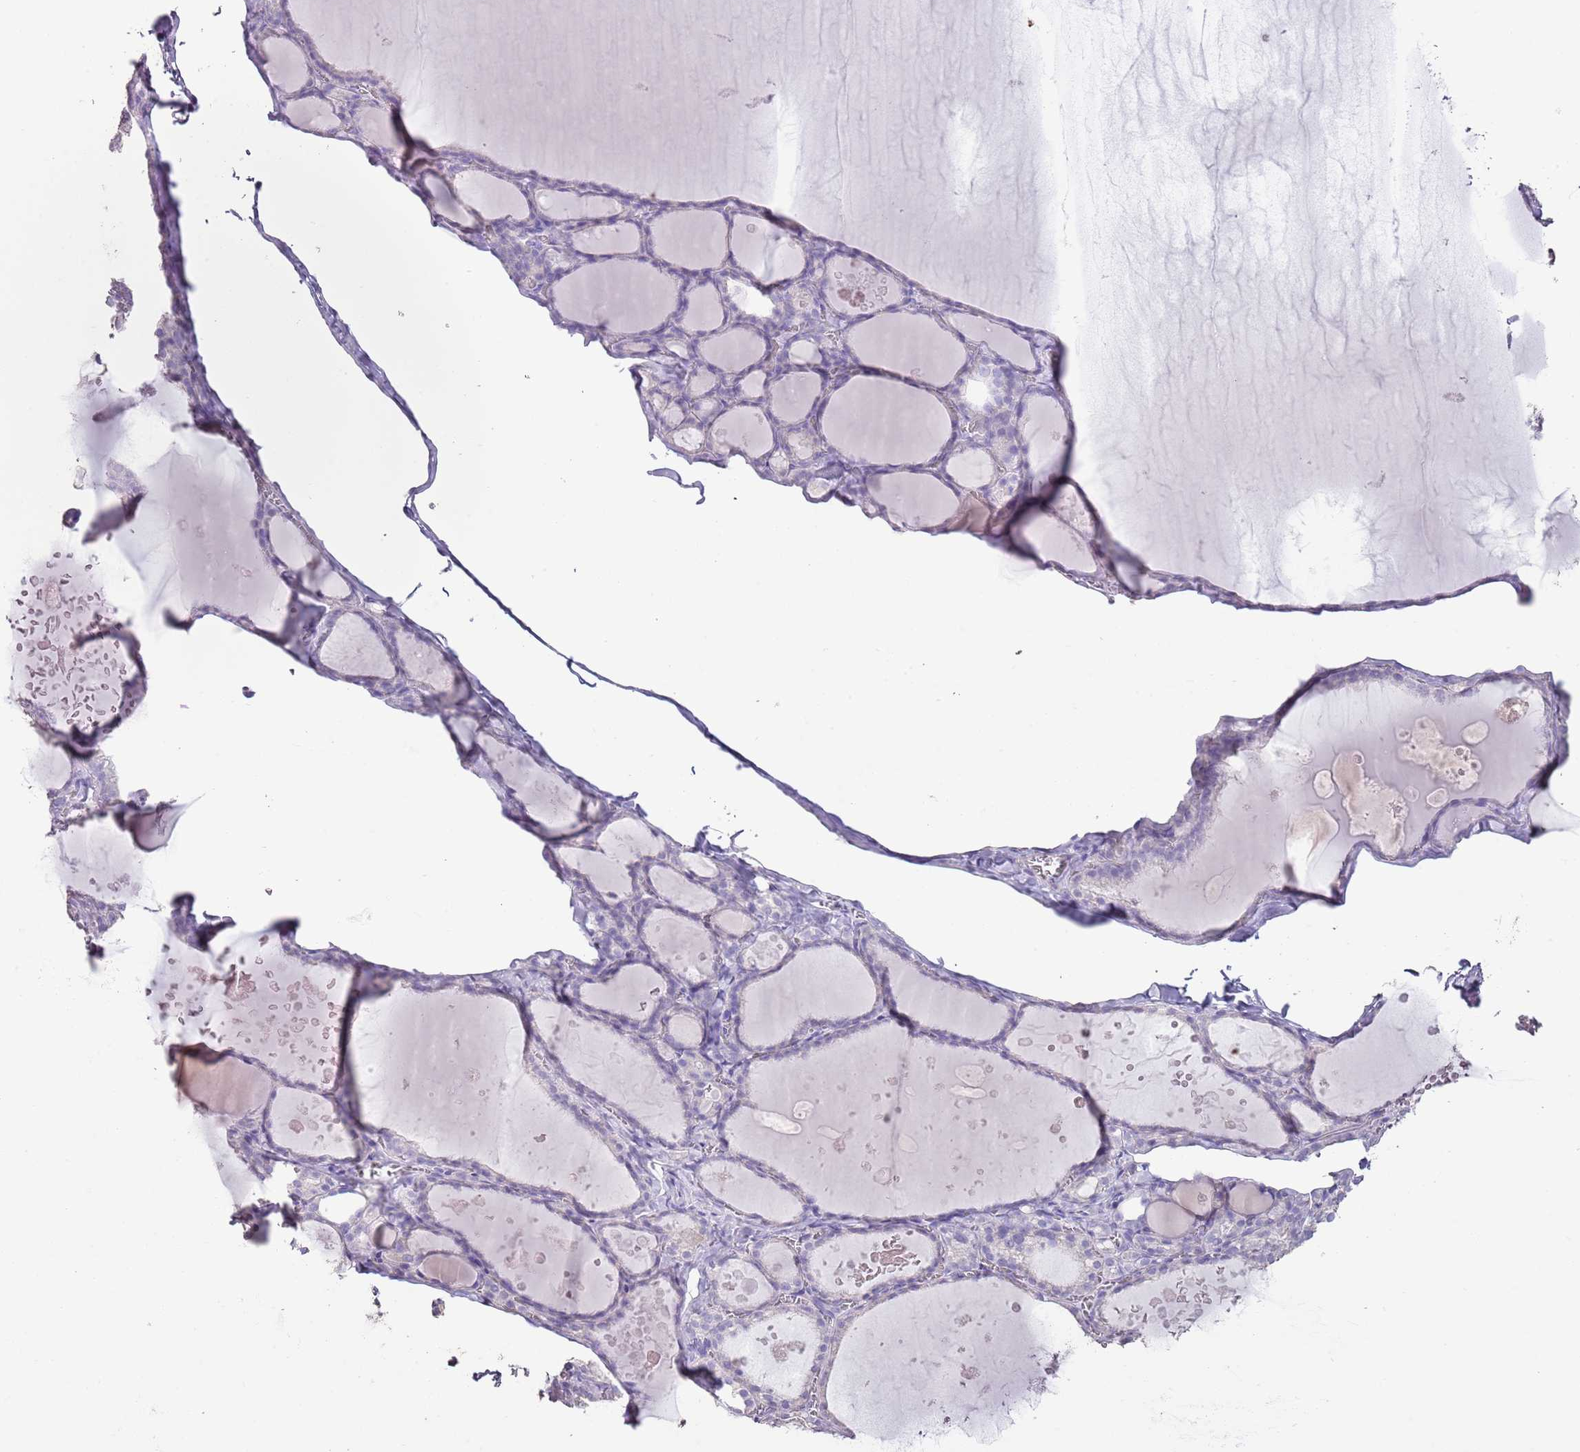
{"staining": {"intensity": "negative", "quantity": "none", "location": "none"}, "tissue": "thyroid gland", "cell_type": "Glandular cells", "image_type": "normal", "snomed": [{"axis": "morphology", "description": "Normal tissue, NOS"}, {"axis": "topography", "description": "Thyroid gland"}], "caption": "Immunohistochemical staining of benign human thyroid gland reveals no significant positivity in glandular cells. (DAB (3,3'-diaminobenzidine) immunohistochemistry, high magnification).", "gene": "BLOC1S2", "patient": {"sex": "male", "age": 56}}